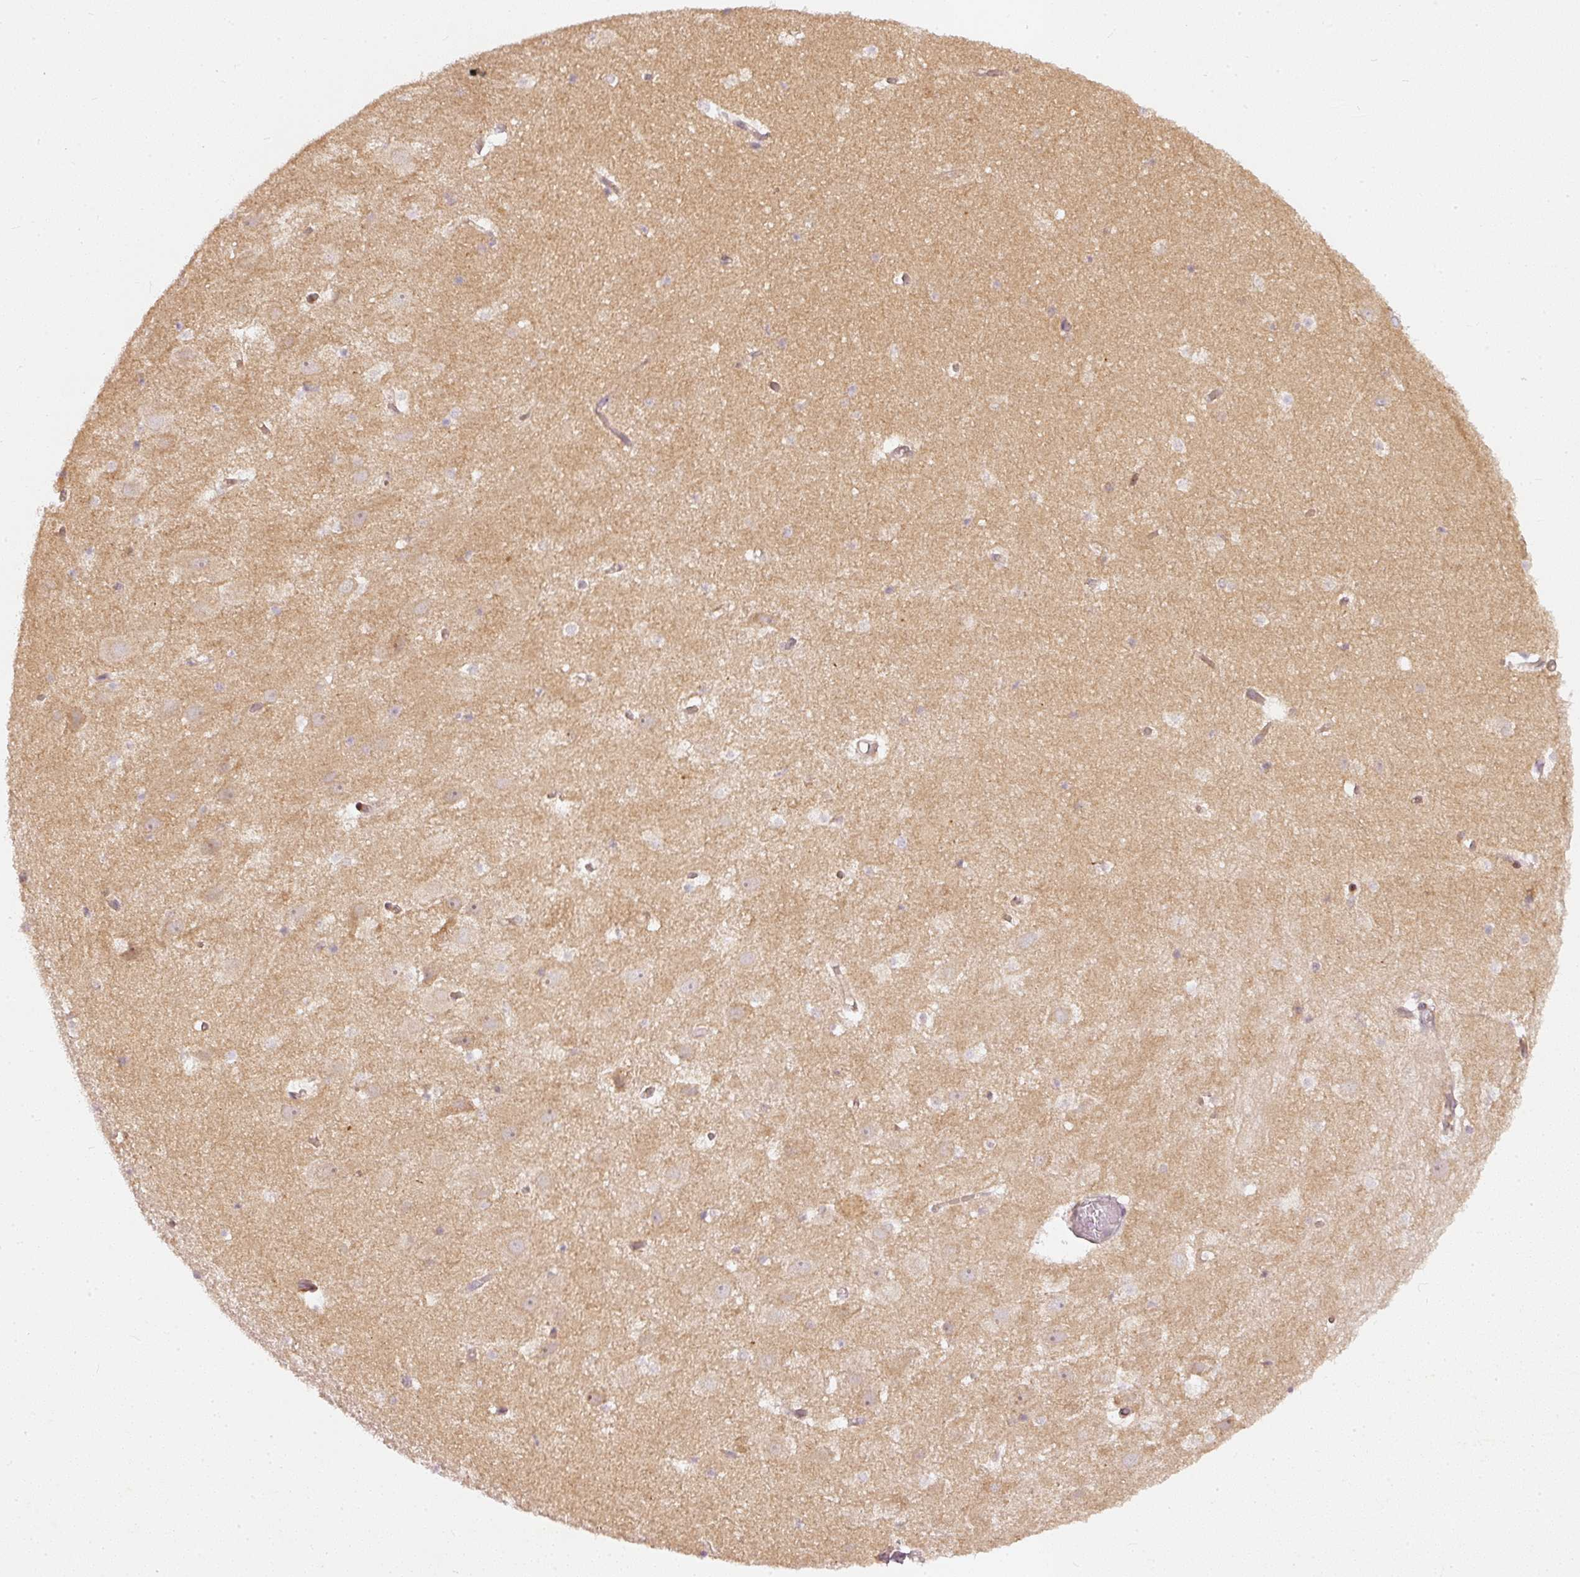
{"staining": {"intensity": "weak", "quantity": "25%-75%", "location": "cytoplasmic/membranous"}, "tissue": "hippocampus", "cell_type": "Glial cells", "image_type": "normal", "snomed": [{"axis": "morphology", "description": "Normal tissue, NOS"}, {"axis": "topography", "description": "Hippocampus"}], "caption": "Human hippocampus stained with a protein marker demonstrates weak staining in glial cells.", "gene": "ZNF580", "patient": {"sex": "female", "age": 52}}